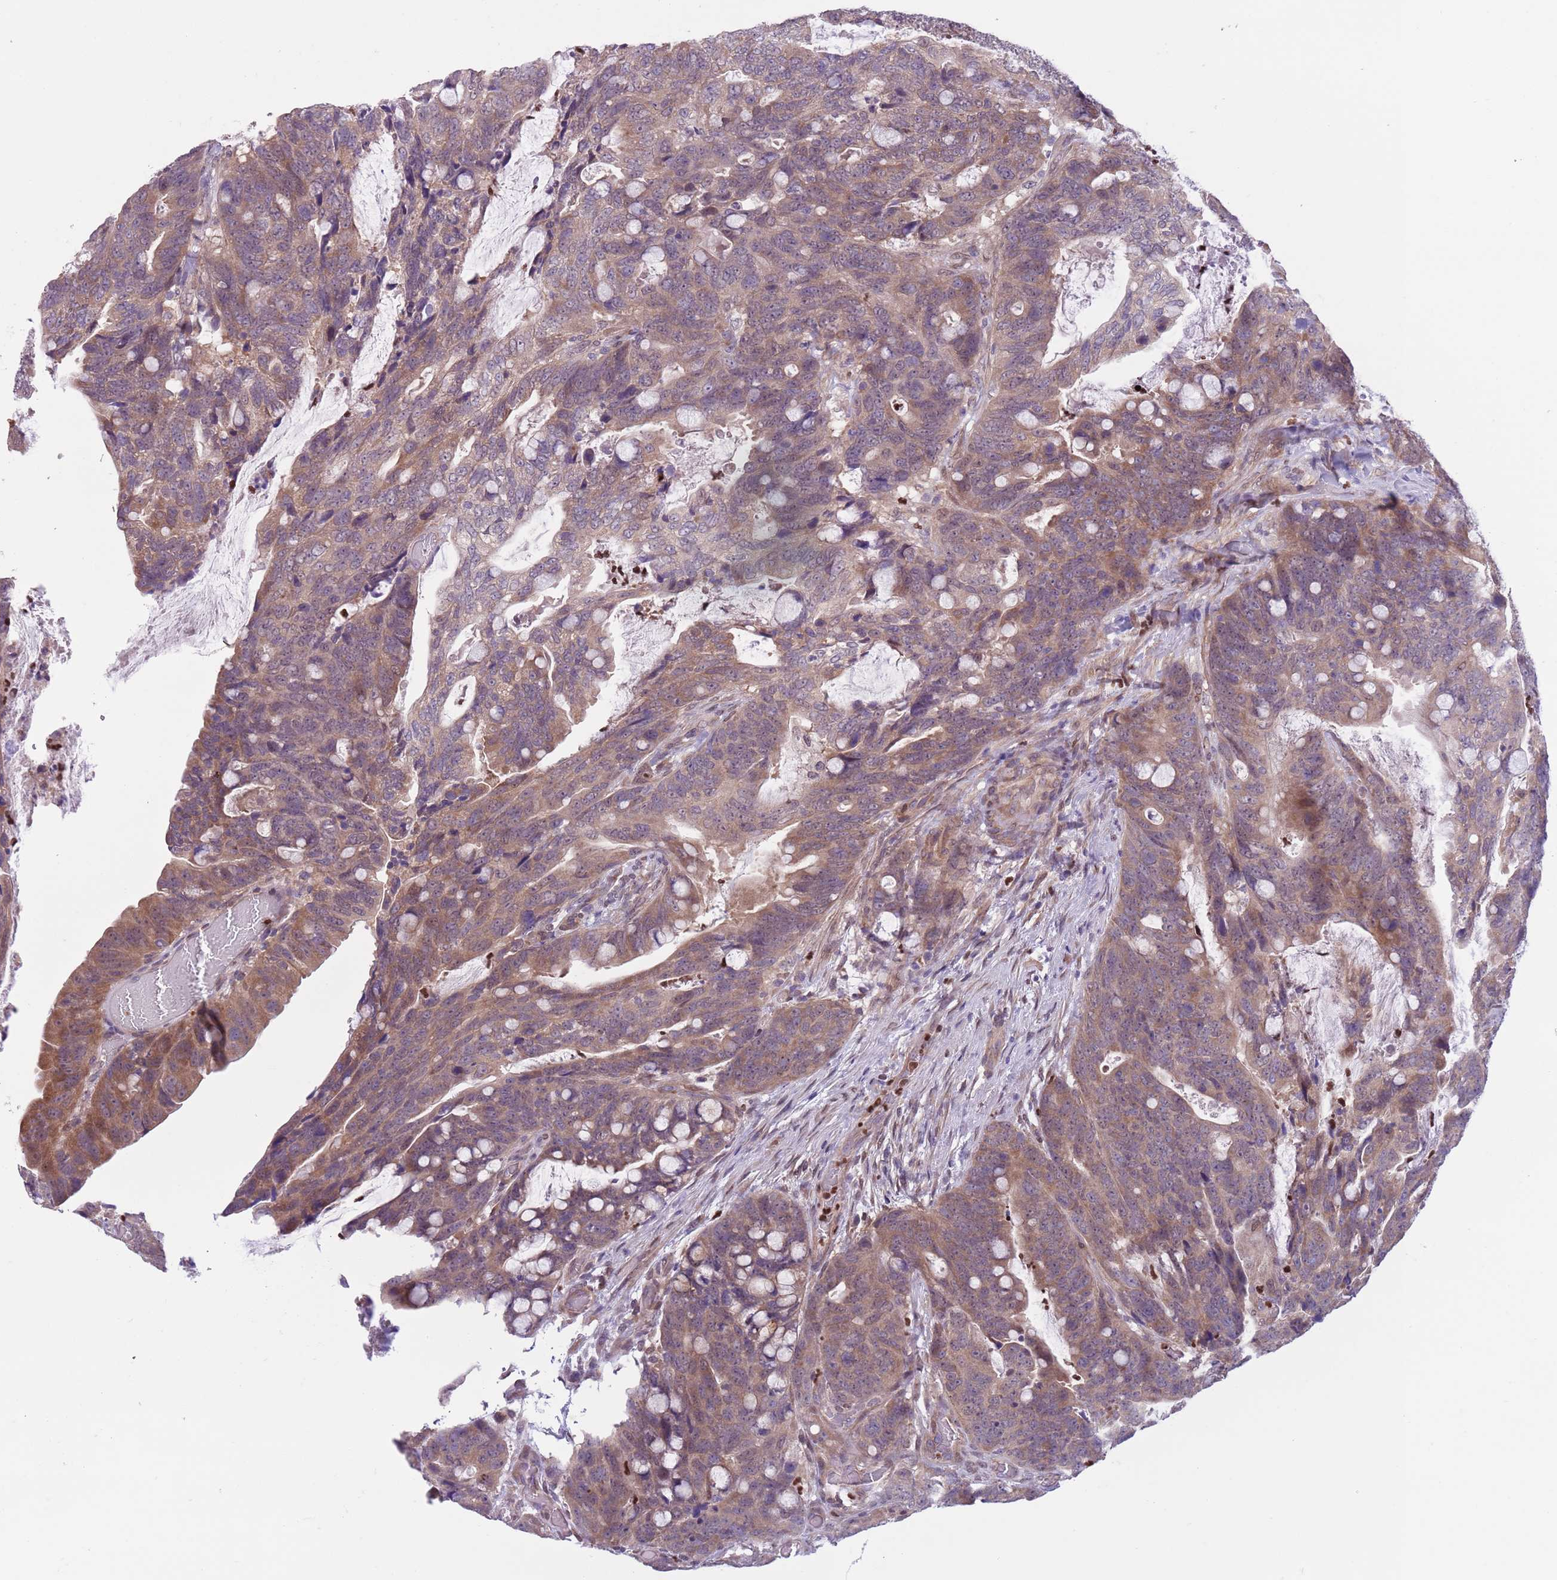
{"staining": {"intensity": "weak", "quantity": "25%-75%", "location": "cytoplasmic/membranous"}, "tissue": "colorectal cancer", "cell_type": "Tumor cells", "image_type": "cancer", "snomed": [{"axis": "morphology", "description": "Adenocarcinoma, NOS"}, {"axis": "topography", "description": "Colon"}], "caption": "Colorectal cancer was stained to show a protein in brown. There is low levels of weak cytoplasmic/membranous positivity in about 25%-75% of tumor cells.", "gene": "ADCY7", "patient": {"sex": "female", "age": 82}}